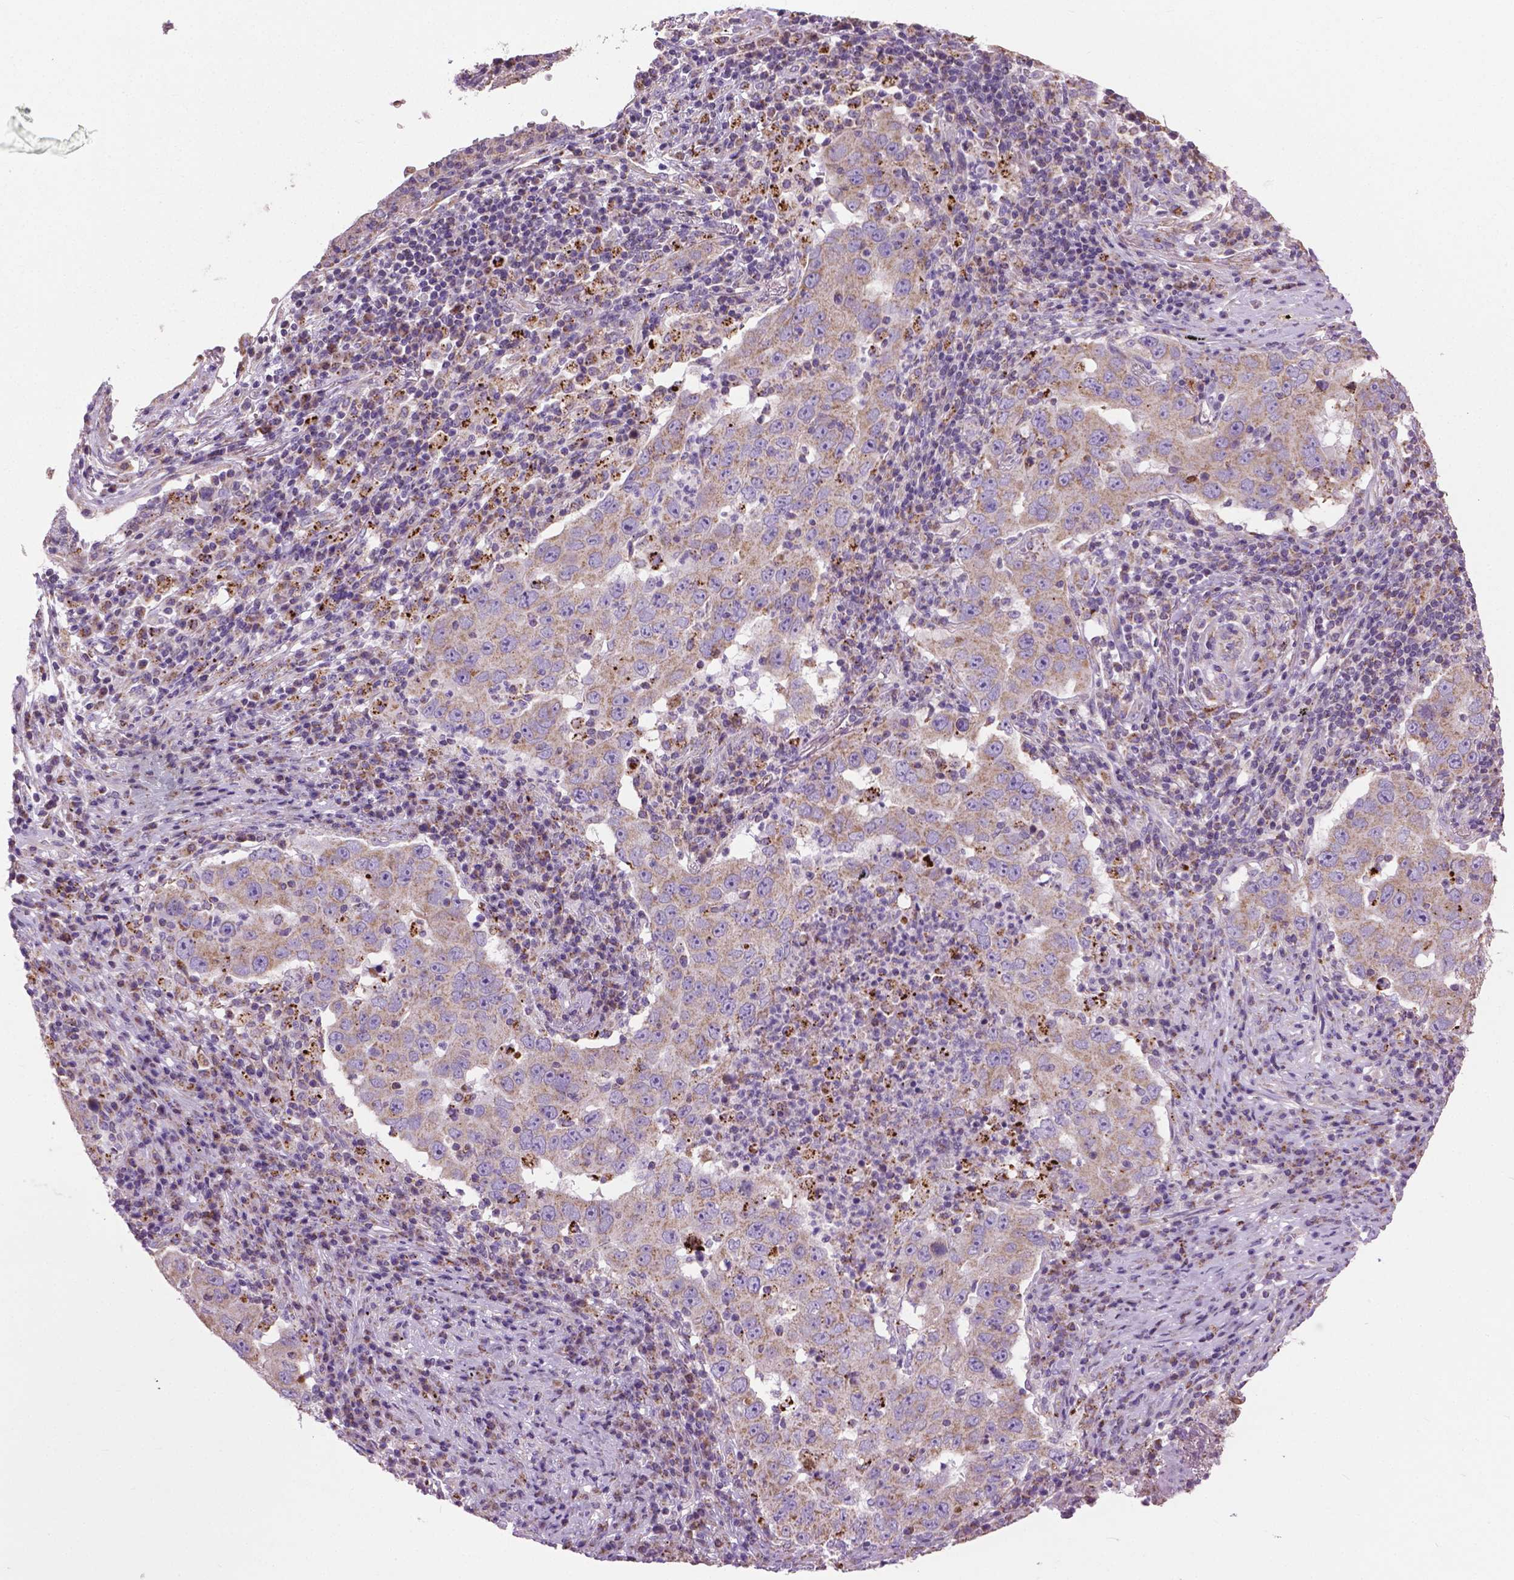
{"staining": {"intensity": "weak", "quantity": ">75%", "location": "cytoplasmic/membranous"}, "tissue": "lung cancer", "cell_type": "Tumor cells", "image_type": "cancer", "snomed": [{"axis": "morphology", "description": "Adenocarcinoma, NOS"}, {"axis": "topography", "description": "Lung"}], "caption": "Approximately >75% of tumor cells in human lung cancer (adenocarcinoma) exhibit weak cytoplasmic/membranous protein positivity as visualized by brown immunohistochemical staining.", "gene": "VDAC1", "patient": {"sex": "male", "age": 73}}